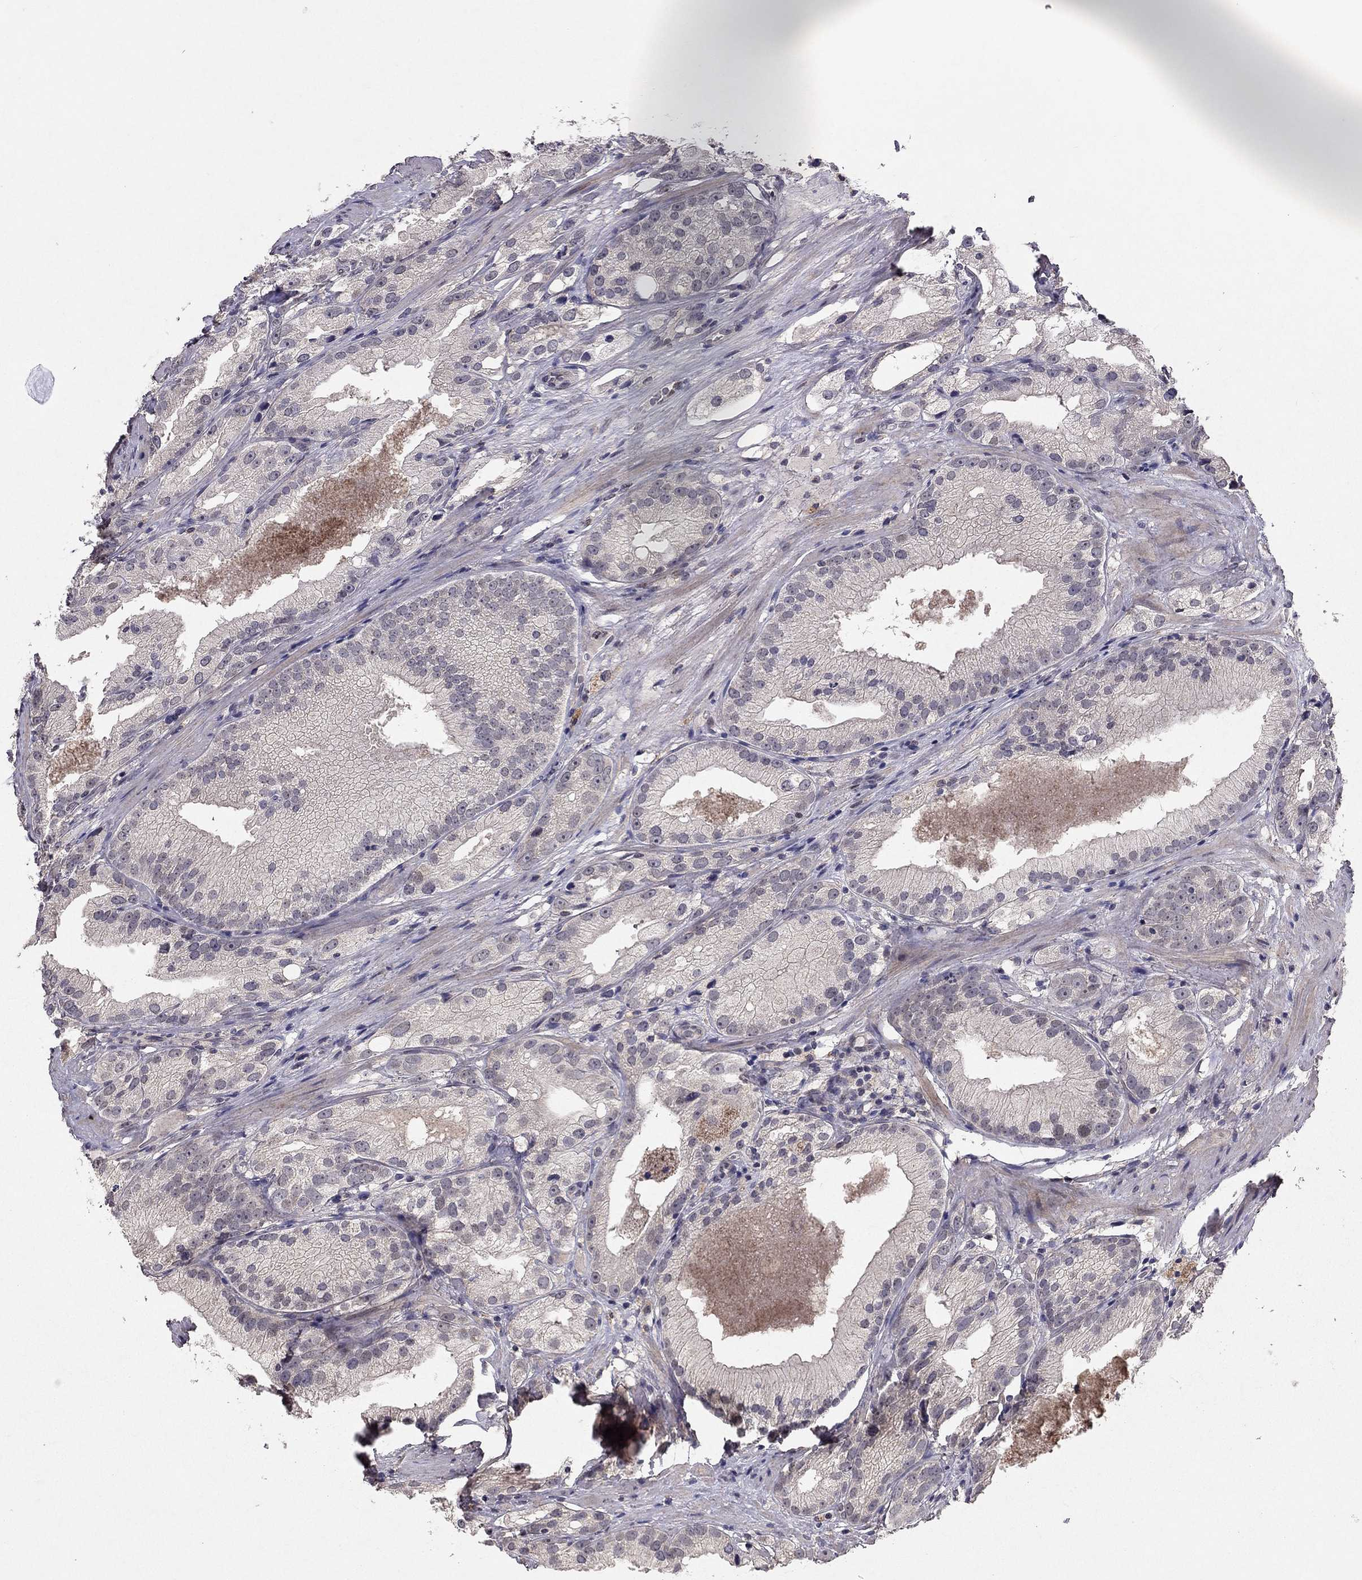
{"staining": {"intensity": "negative", "quantity": "none", "location": "none"}, "tissue": "prostate cancer", "cell_type": "Tumor cells", "image_type": "cancer", "snomed": [{"axis": "morphology", "description": "Adenocarcinoma, High grade"}, {"axis": "topography", "description": "Prostate and seminal vesicle, NOS"}], "caption": "High magnification brightfield microscopy of prostate cancer stained with DAB (3,3'-diaminobenzidine) (brown) and counterstained with hematoxylin (blue): tumor cells show no significant expression.", "gene": "ESR2", "patient": {"sex": "male", "age": 62}}